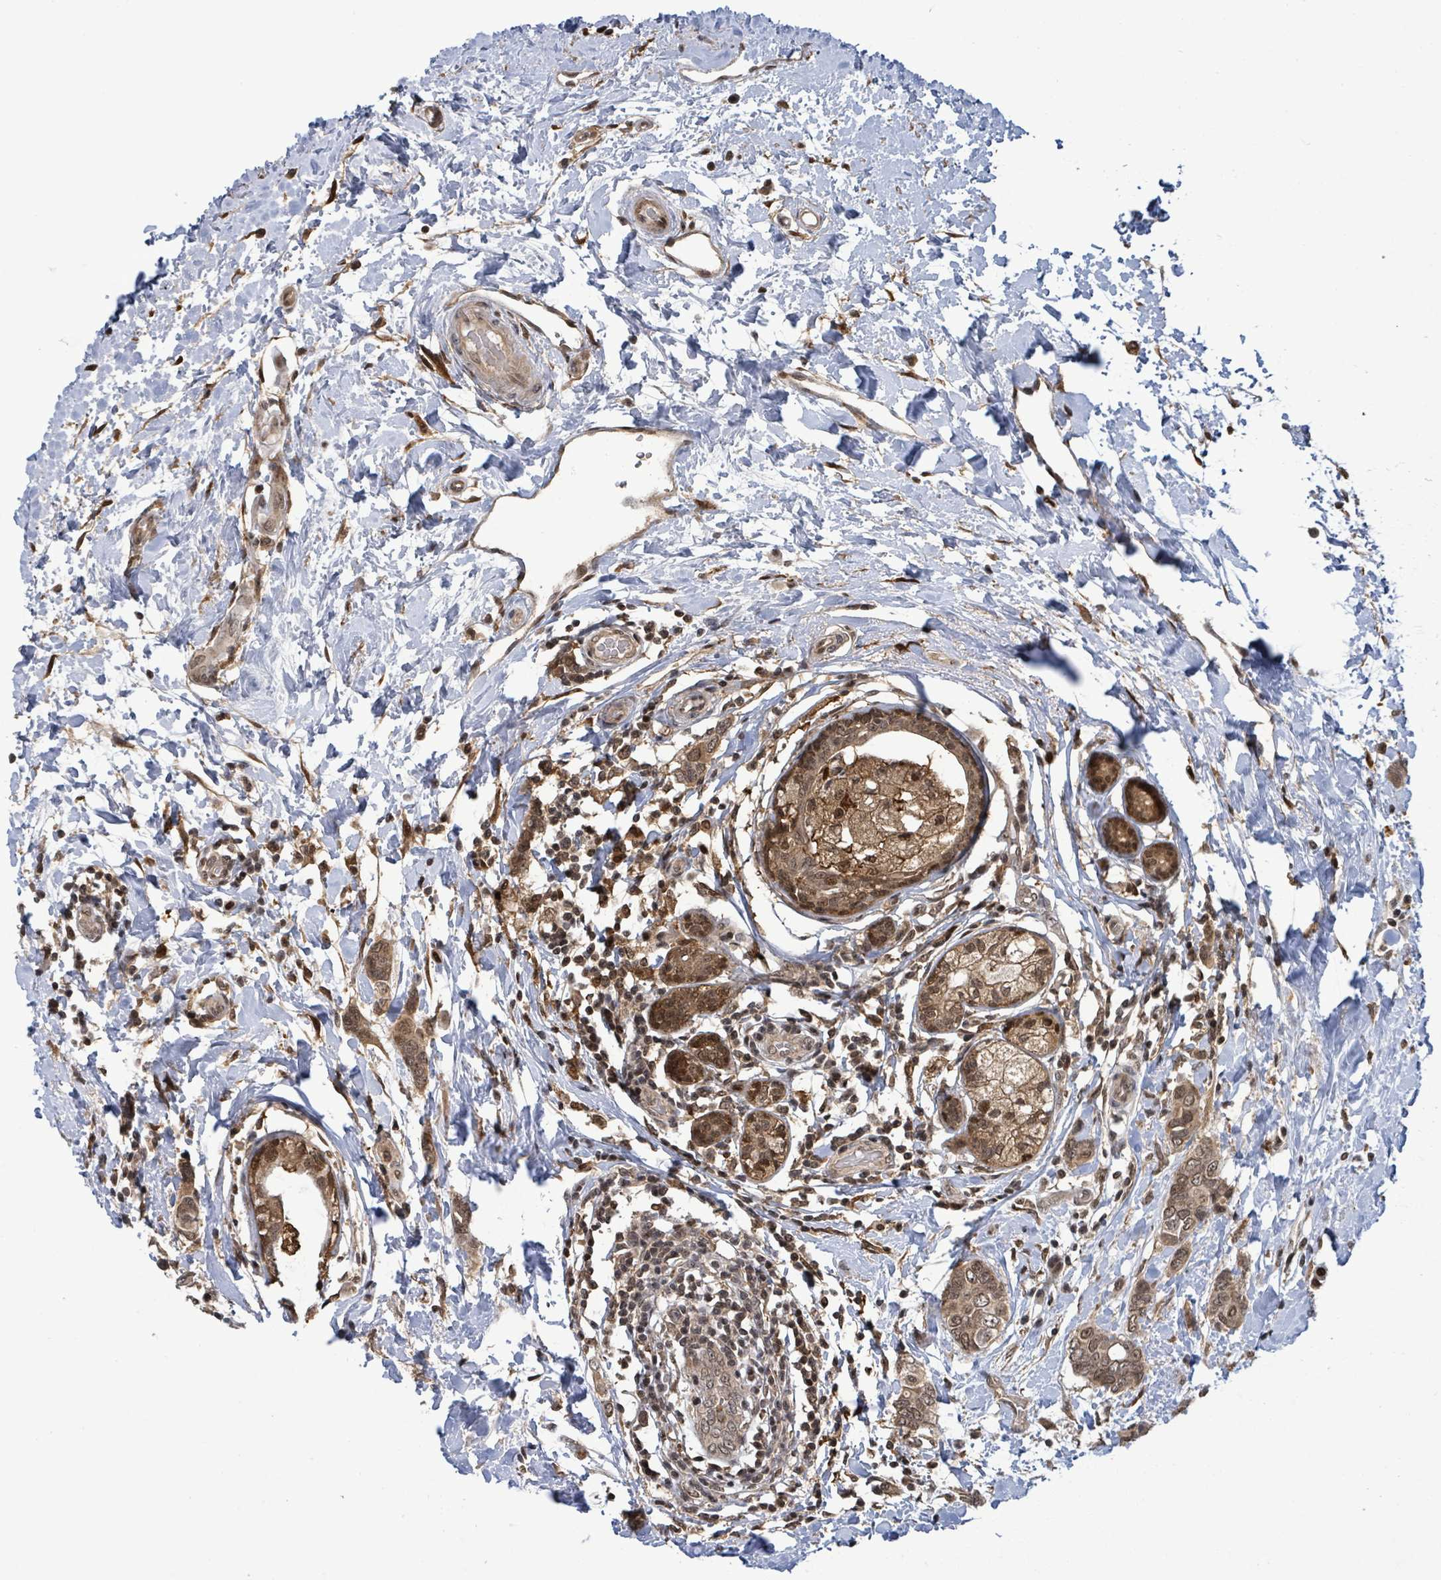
{"staining": {"intensity": "moderate", "quantity": ">75%", "location": "cytoplasmic/membranous,nuclear"}, "tissue": "breast cancer", "cell_type": "Tumor cells", "image_type": "cancer", "snomed": [{"axis": "morphology", "description": "Lobular carcinoma"}, {"axis": "topography", "description": "Breast"}], "caption": "An image showing moderate cytoplasmic/membranous and nuclear staining in approximately >75% of tumor cells in breast lobular carcinoma, as visualized by brown immunohistochemical staining.", "gene": "FBXO6", "patient": {"sex": "female", "age": 51}}